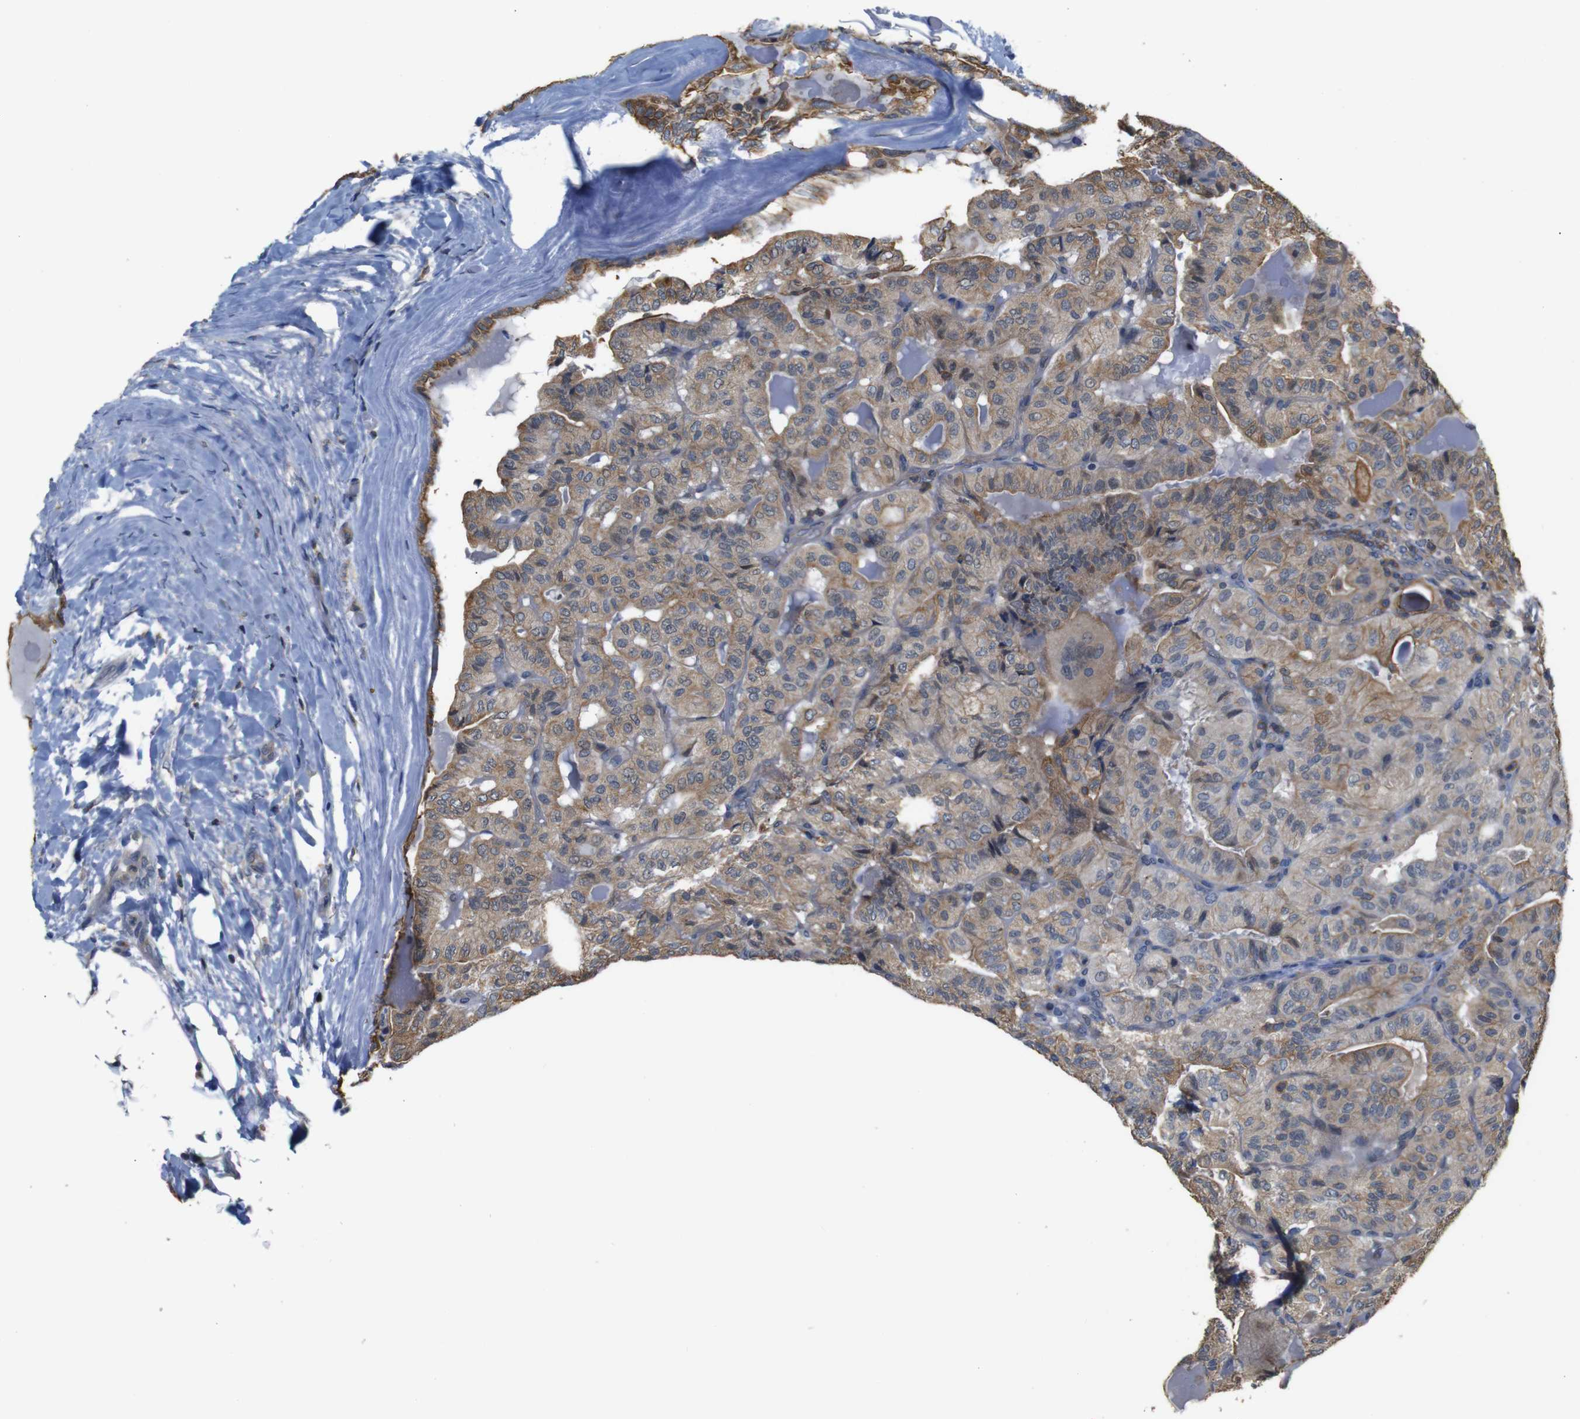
{"staining": {"intensity": "moderate", "quantity": ">75%", "location": "cytoplasmic/membranous"}, "tissue": "thyroid cancer", "cell_type": "Tumor cells", "image_type": "cancer", "snomed": [{"axis": "morphology", "description": "Papillary adenocarcinoma, NOS"}, {"axis": "topography", "description": "Thyroid gland"}], "caption": "Brown immunohistochemical staining in human thyroid papillary adenocarcinoma exhibits moderate cytoplasmic/membranous expression in approximately >75% of tumor cells. The protein of interest is shown in brown color, while the nuclei are stained blue.", "gene": "BRWD3", "patient": {"sex": "male", "age": 77}}